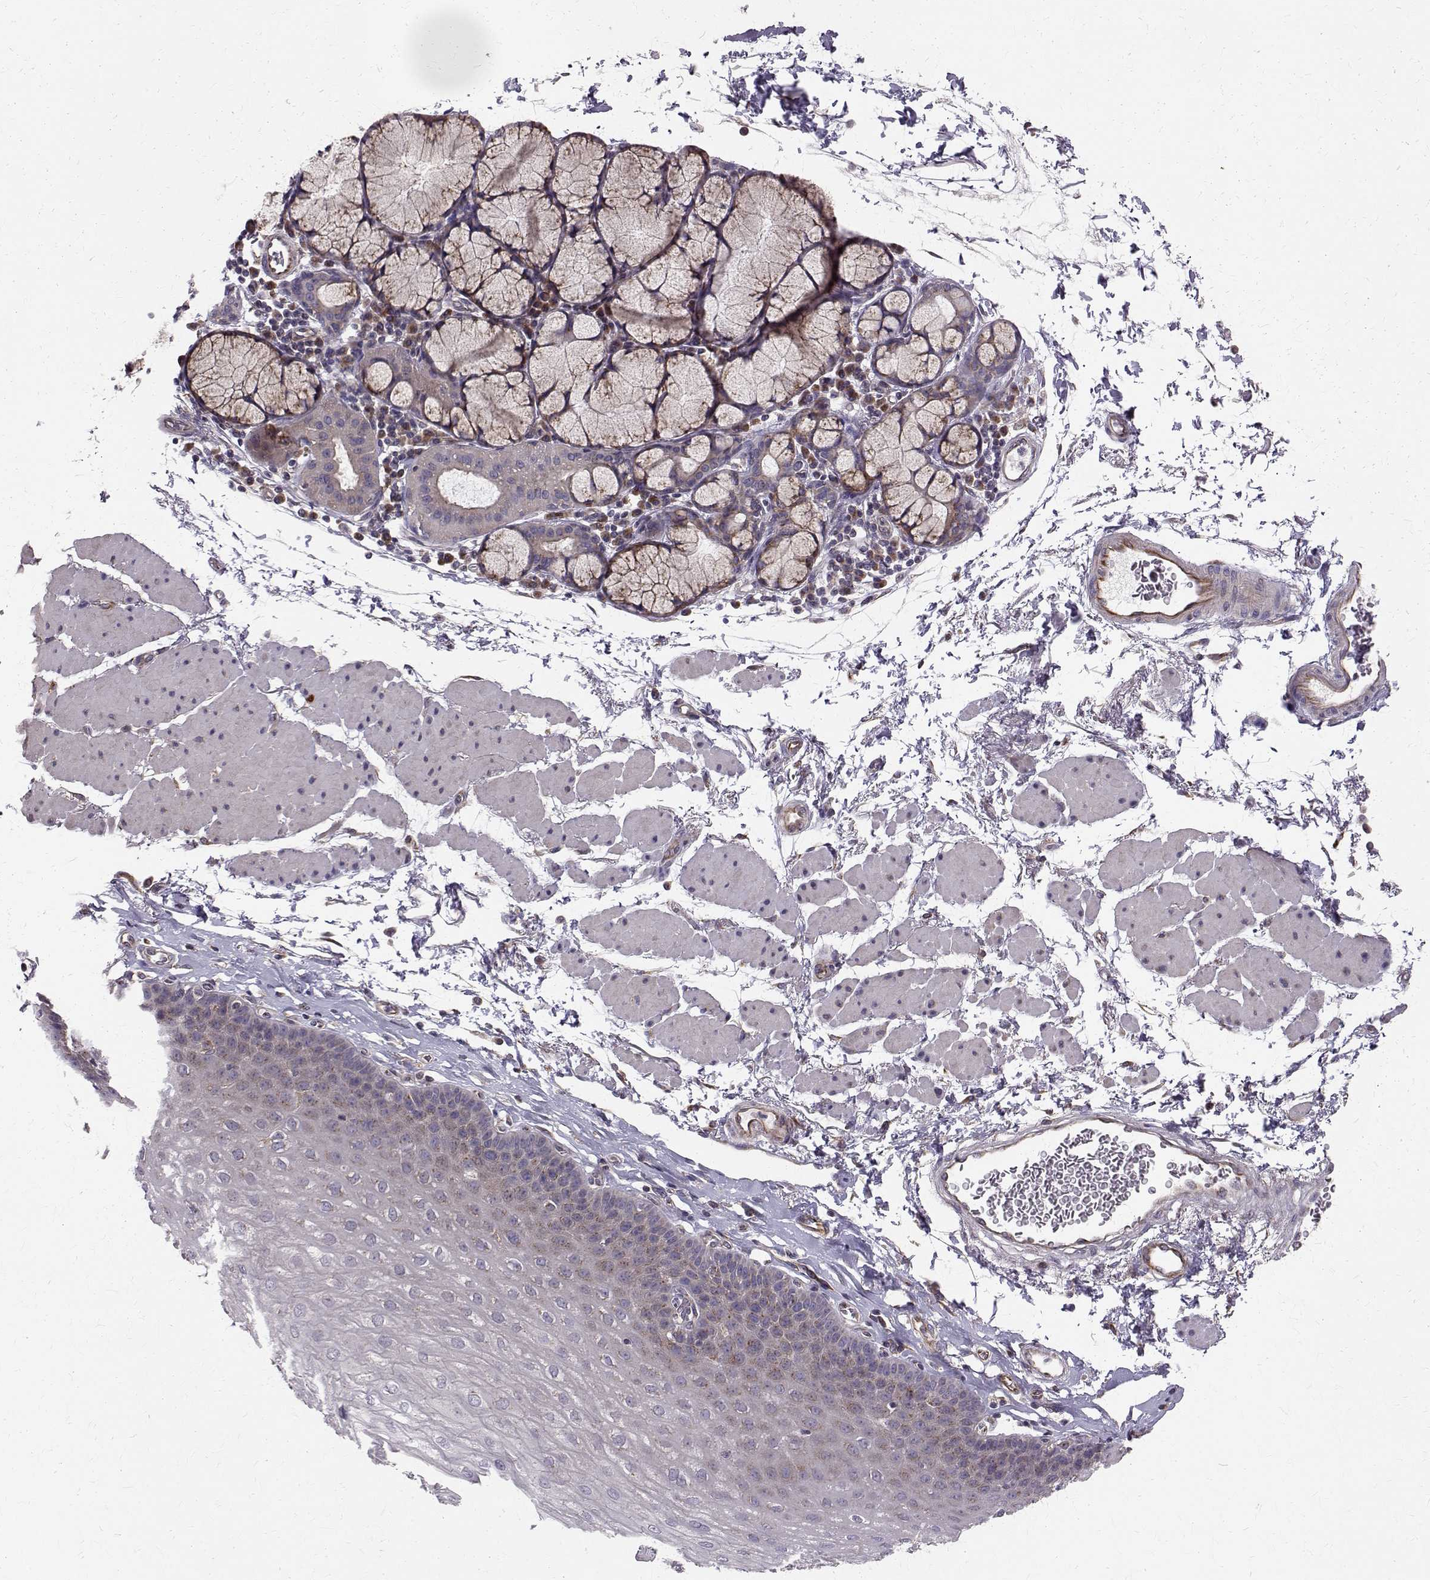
{"staining": {"intensity": "moderate", "quantity": "<25%", "location": "cytoplasmic/membranous"}, "tissue": "esophagus", "cell_type": "Squamous epithelial cells", "image_type": "normal", "snomed": [{"axis": "morphology", "description": "Normal tissue, NOS"}, {"axis": "topography", "description": "Esophagus"}], "caption": "Protein expression analysis of unremarkable esophagus shows moderate cytoplasmic/membranous expression in approximately <25% of squamous epithelial cells. The protein of interest is shown in brown color, while the nuclei are stained blue.", "gene": "ARFGAP1", "patient": {"sex": "female", "age": 81}}